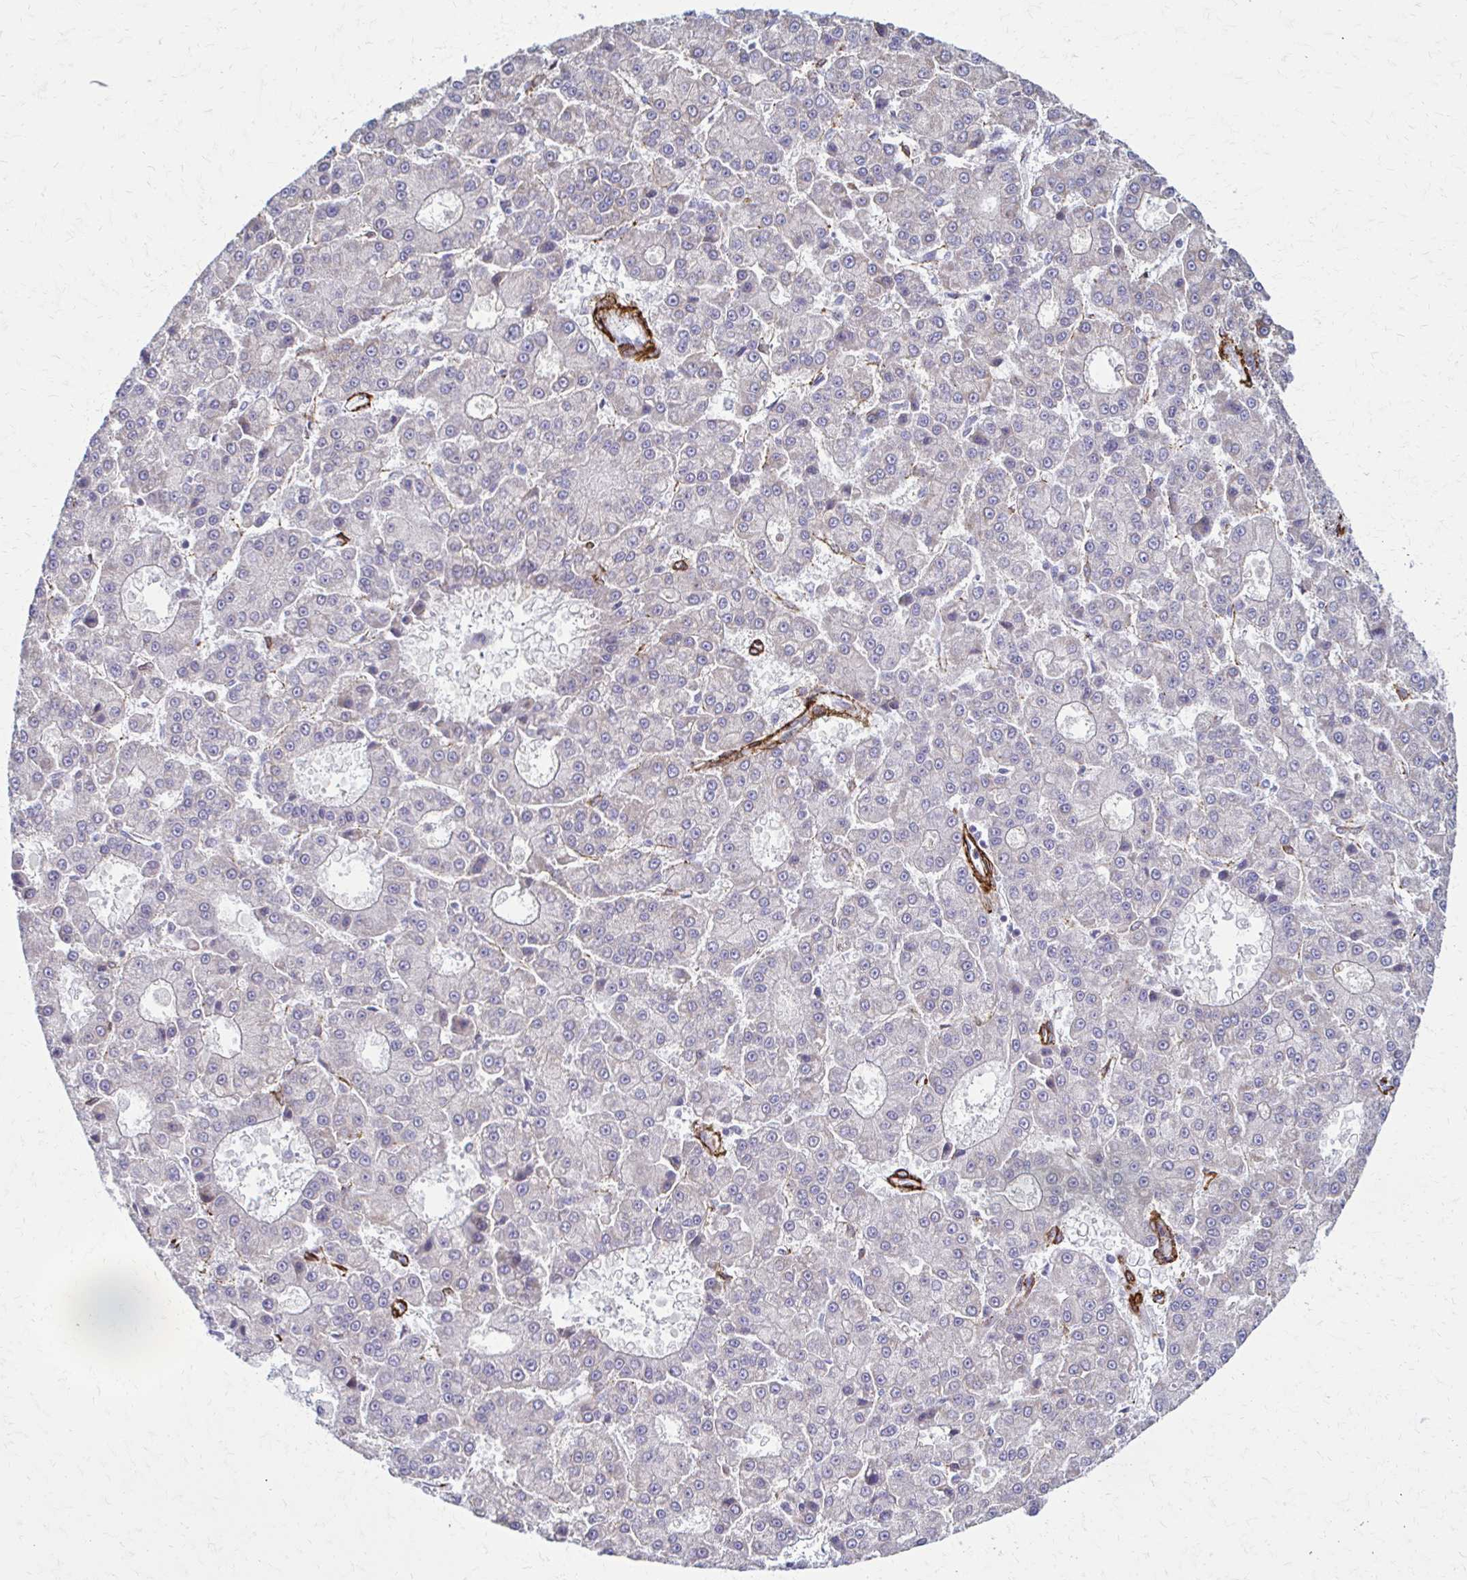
{"staining": {"intensity": "negative", "quantity": "none", "location": "none"}, "tissue": "liver cancer", "cell_type": "Tumor cells", "image_type": "cancer", "snomed": [{"axis": "morphology", "description": "Carcinoma, Hepatocellular, NOS"}, {"axis": "topography", "description": "Liver"}], "caption": "DAB immunohistochemical staining of human liver cancer (hepatocellular carcinoma) displays no significant expression in tumor cells.", "gene": "TIMMDC1", "patient": {"sex": "male", "age": 70}}